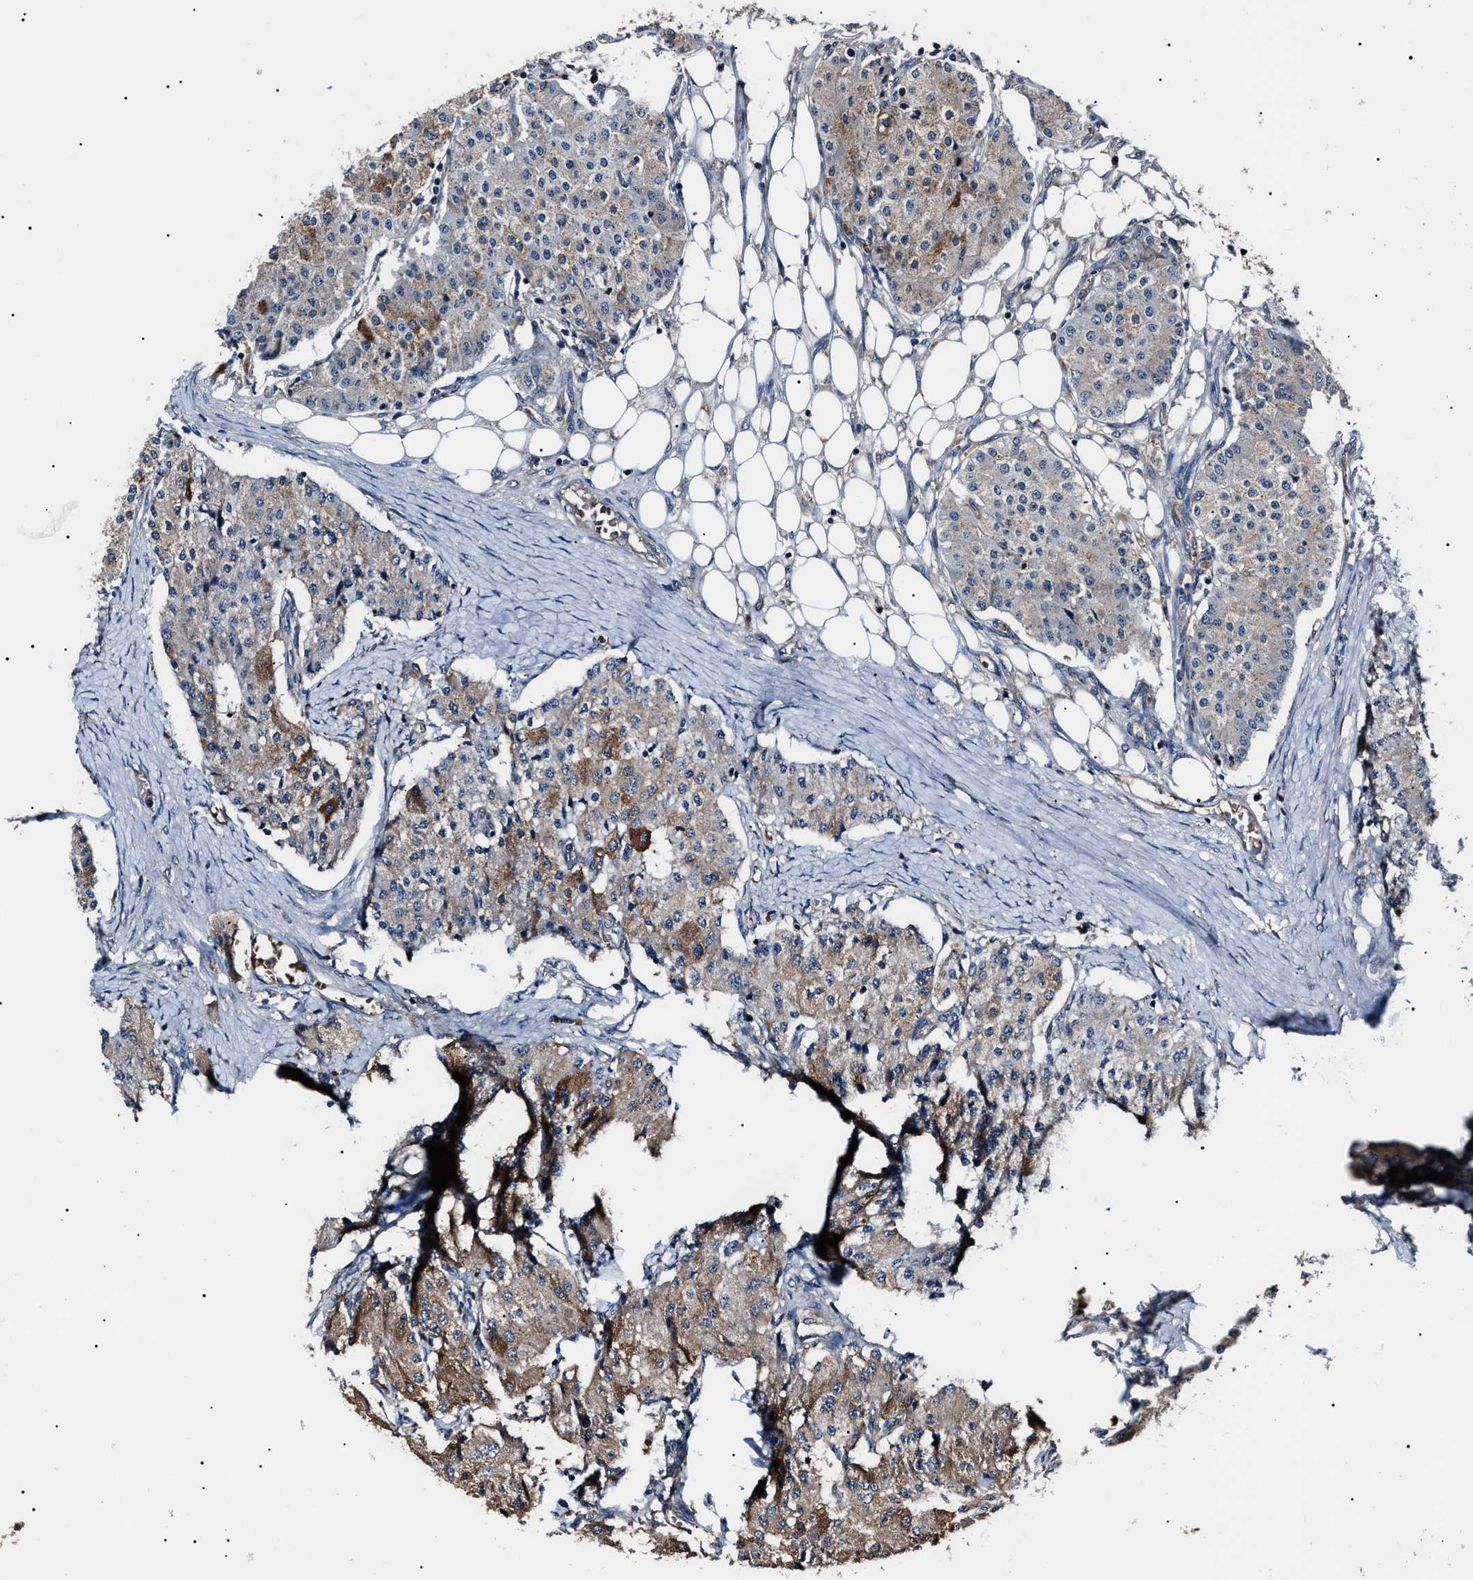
{"staining": {"intensity": "moderate", "quantity": "<25%", "location": "cytoplasmic/membranous"}, "tissue": "carcinoid", "cell_type": "Tumor cells", "image_type": "cancer", "snomed": [{"axis": "morphology", "description": "Carcinoid, malignant, NOS"}, {"axis": "topography", "description": "Colon"}], "caption": "About <25% of tumor cells in human malignant carcinoid show moderate cytoplasmic/membranous protein staining as visualized by brown immunohistochemical staining.", "gene": "CCT8", "patient": {"sex": "female", "age": 52}}